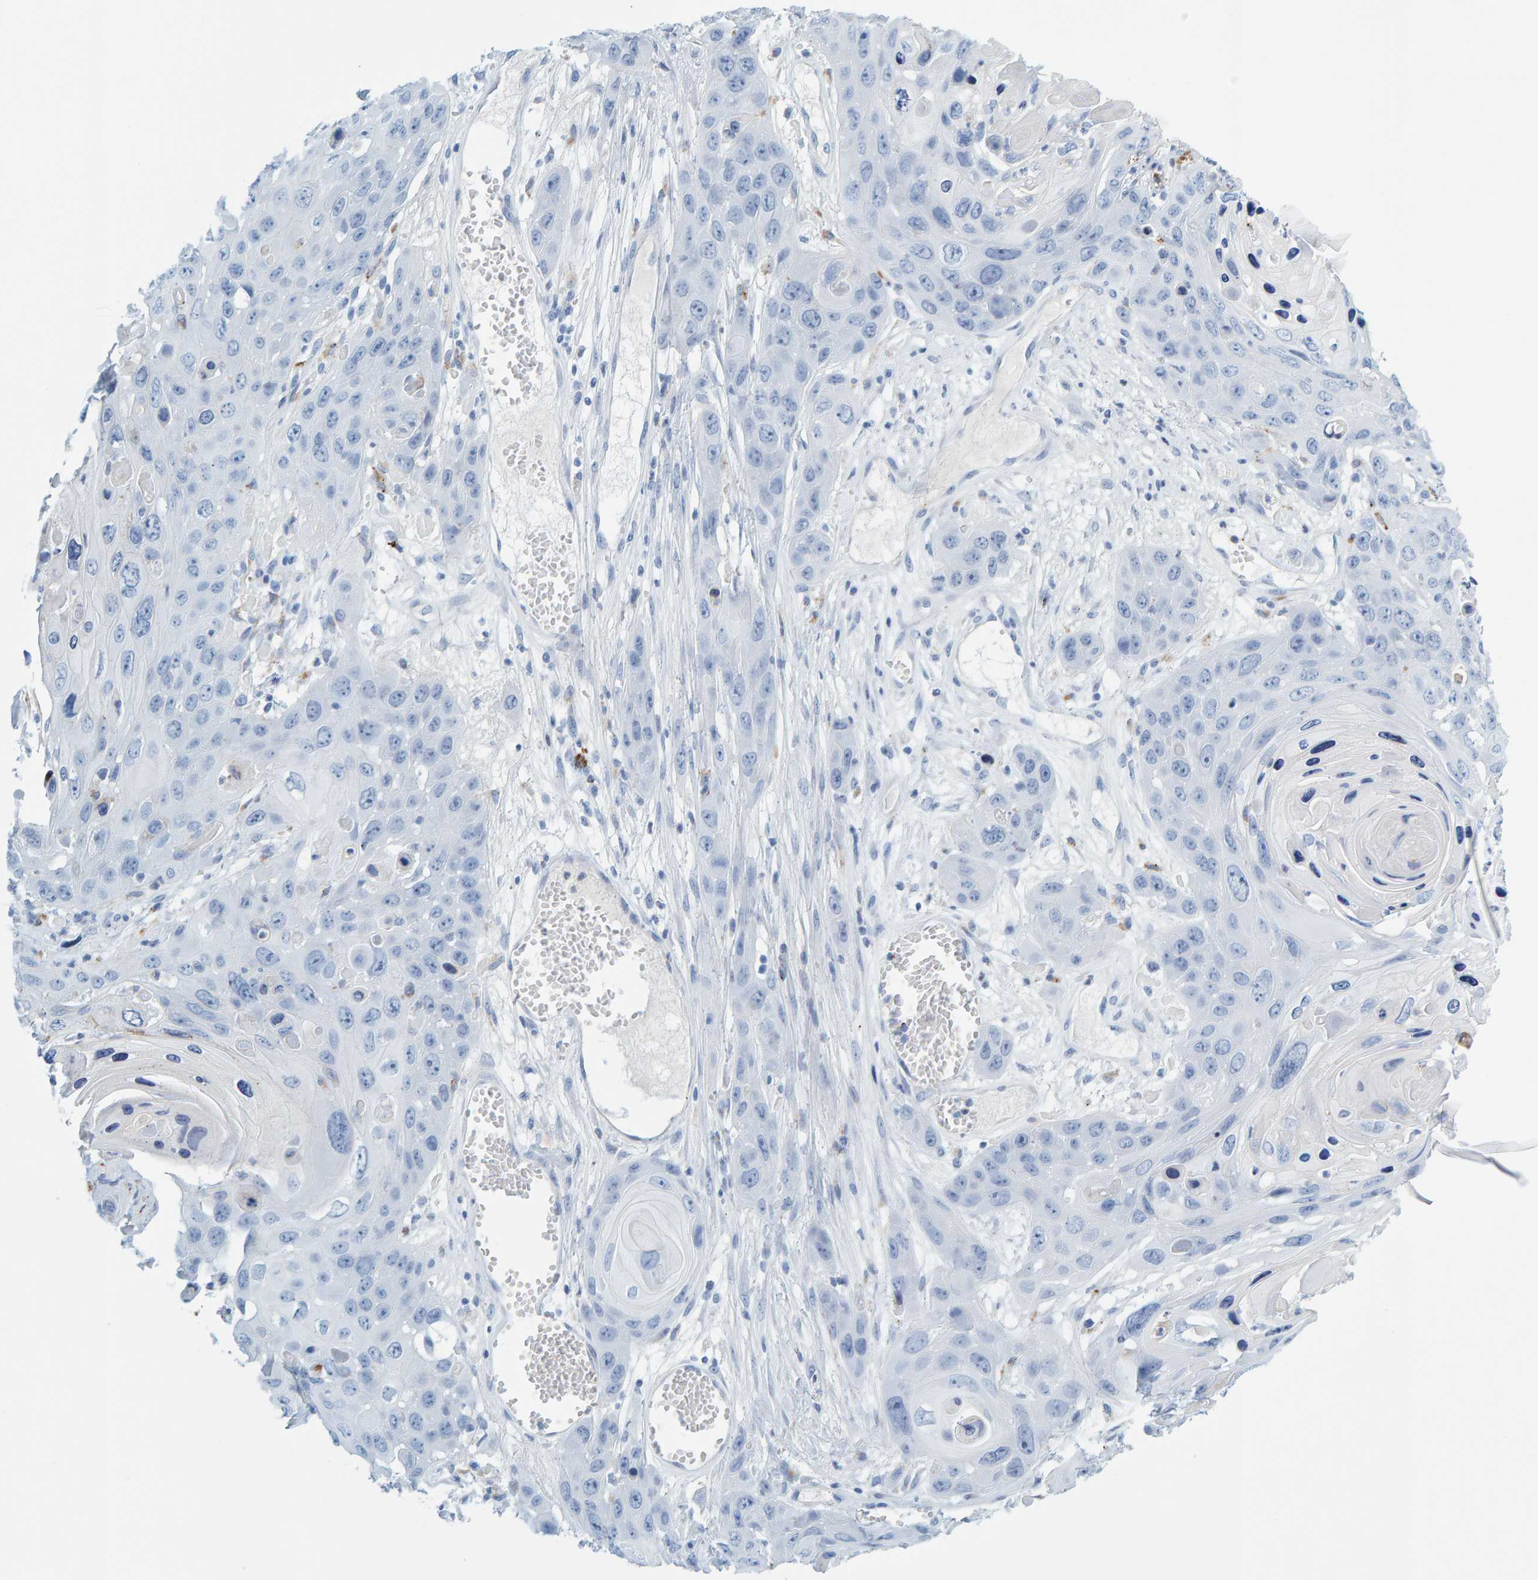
{"staining": {"intensity": "negative", "quantity": "none", "location": "none"}, "tissue": "skin cancer", "cell_type": "Tumor cells", "image_type": "cancer", "snomed": [{"axis": "morphology", "description": "Squamous cell carcinoma, NOS"}, {"axis": "topography", "description": "Skin"}], "caption": "Immunohistochemistry (IHC) of human skin cancer (squamous cell carcinoma) exhibits no staining in tumor cells.", "gene": "BIN3", "patient": {"sex": "male", "age": 55}}